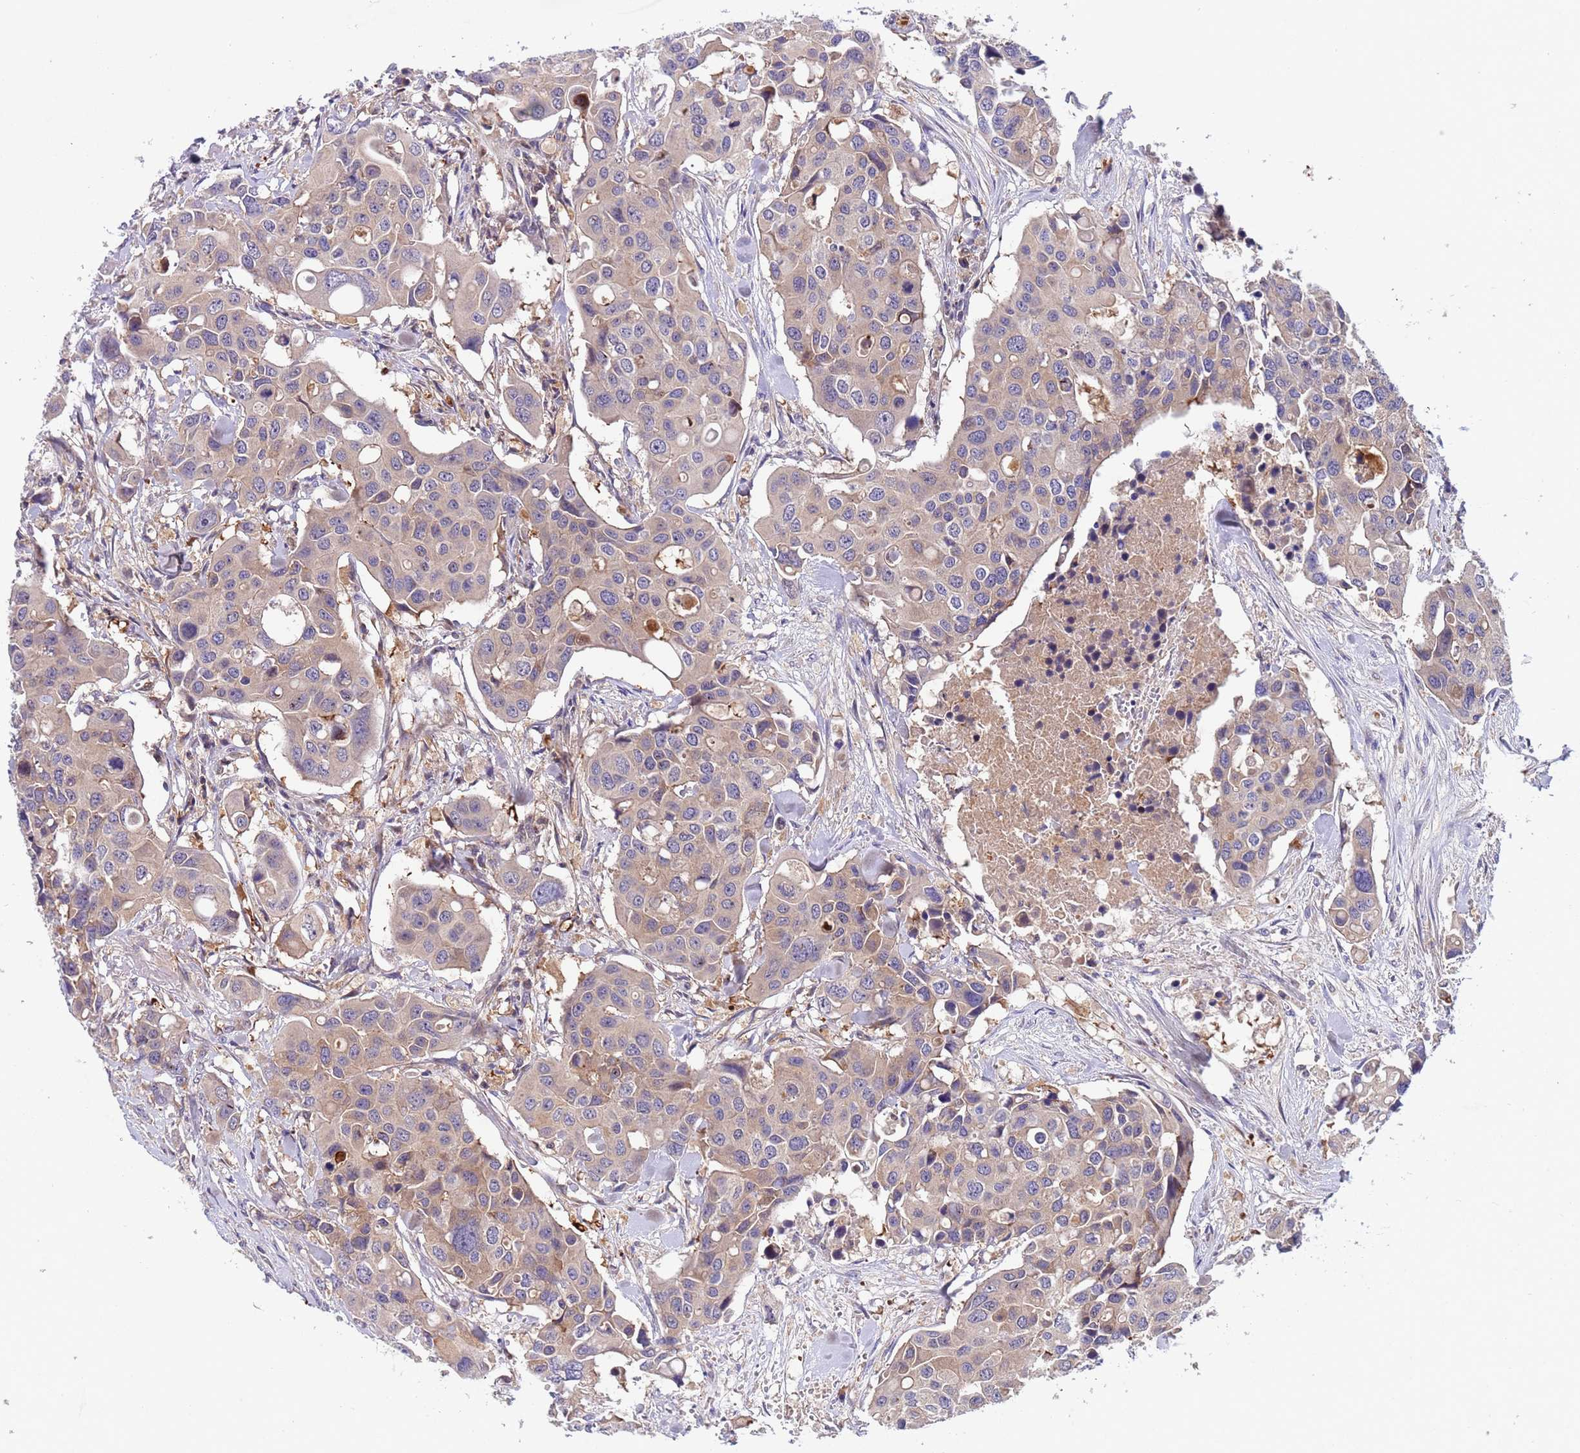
{"staining": {"intensity": "weak", "quantity": "<25%", "location": "cytoplasmic/membranous"}, "tissue": "colorectal cancer", "cell_type": "Tumor cells", "image_type": "cancer", "snomed": [{"axis": "morphology", "description": "Adenocarcinoma, NOS"}, {"axis": "topography", "description": "Colon"}], "caption": "Histopathology image shows no significant protein expression in tumor cells of colorectal cancer (adenocarcinoma).", "gene": "PARP16", "patient": {"sex": "male", "age": 77}}